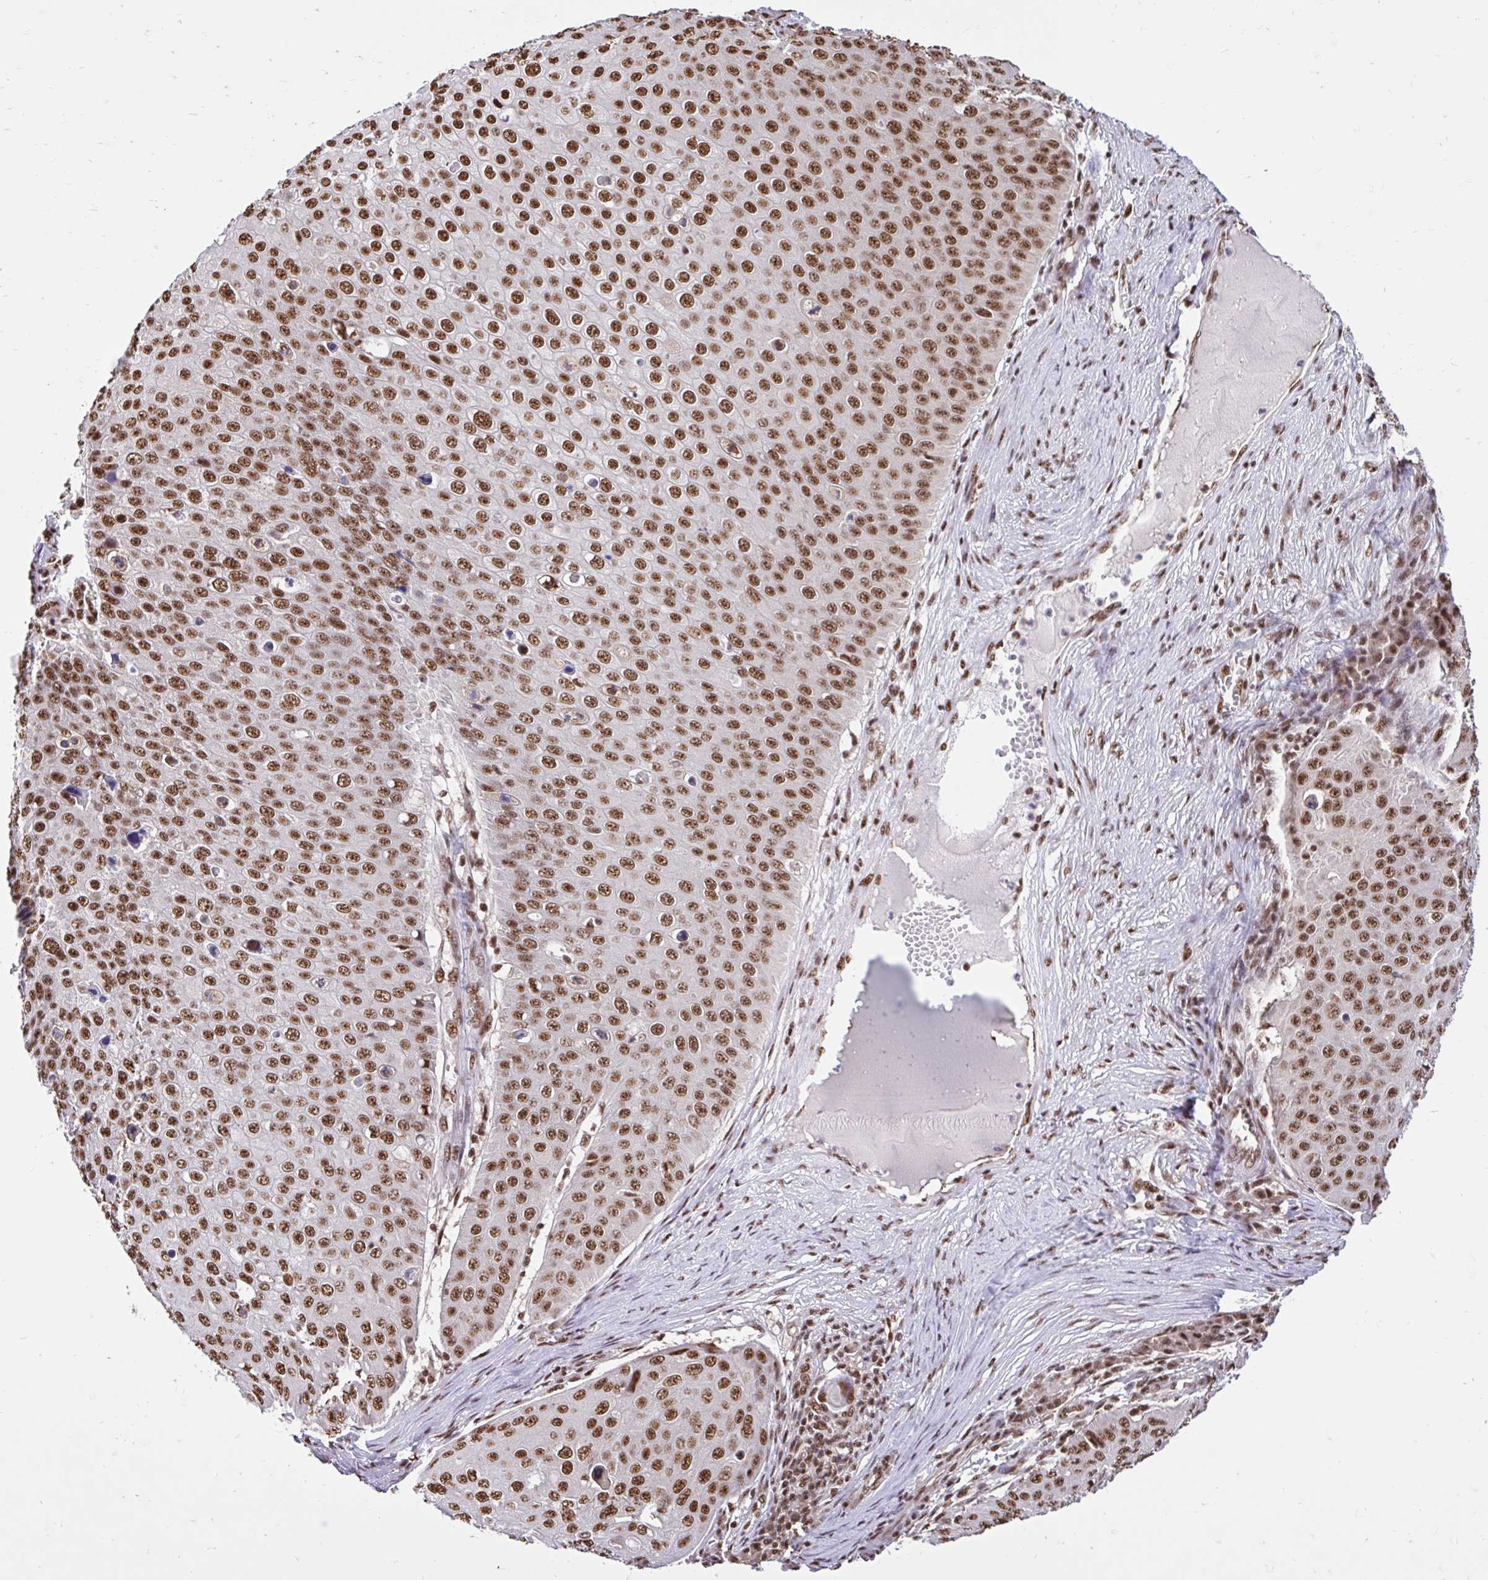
{"staining": {"intensity": "strong", "quantity": ">75%", "location": "nuclear"}, "tissue": "skin cancer", "cell_type": "Tumor cells", "image_type": "cancer", "snomed": [{"axis": "morphology", "description": "Squamous cell carcinoma, NOS"}, {"axis": "topography", "description": "Skin"}], "caption": "Protein staining exhibits strong nuclear staining in approximately >75% of tumor cells in skin cancer (squamous cell carcinoma). Using DAB (brown) and hematoxylin (blue) stains, captured at high magnification using brightfield microscopy.", "gene": "ABCA9", "patient": {"sex": "male", "age": 71}}